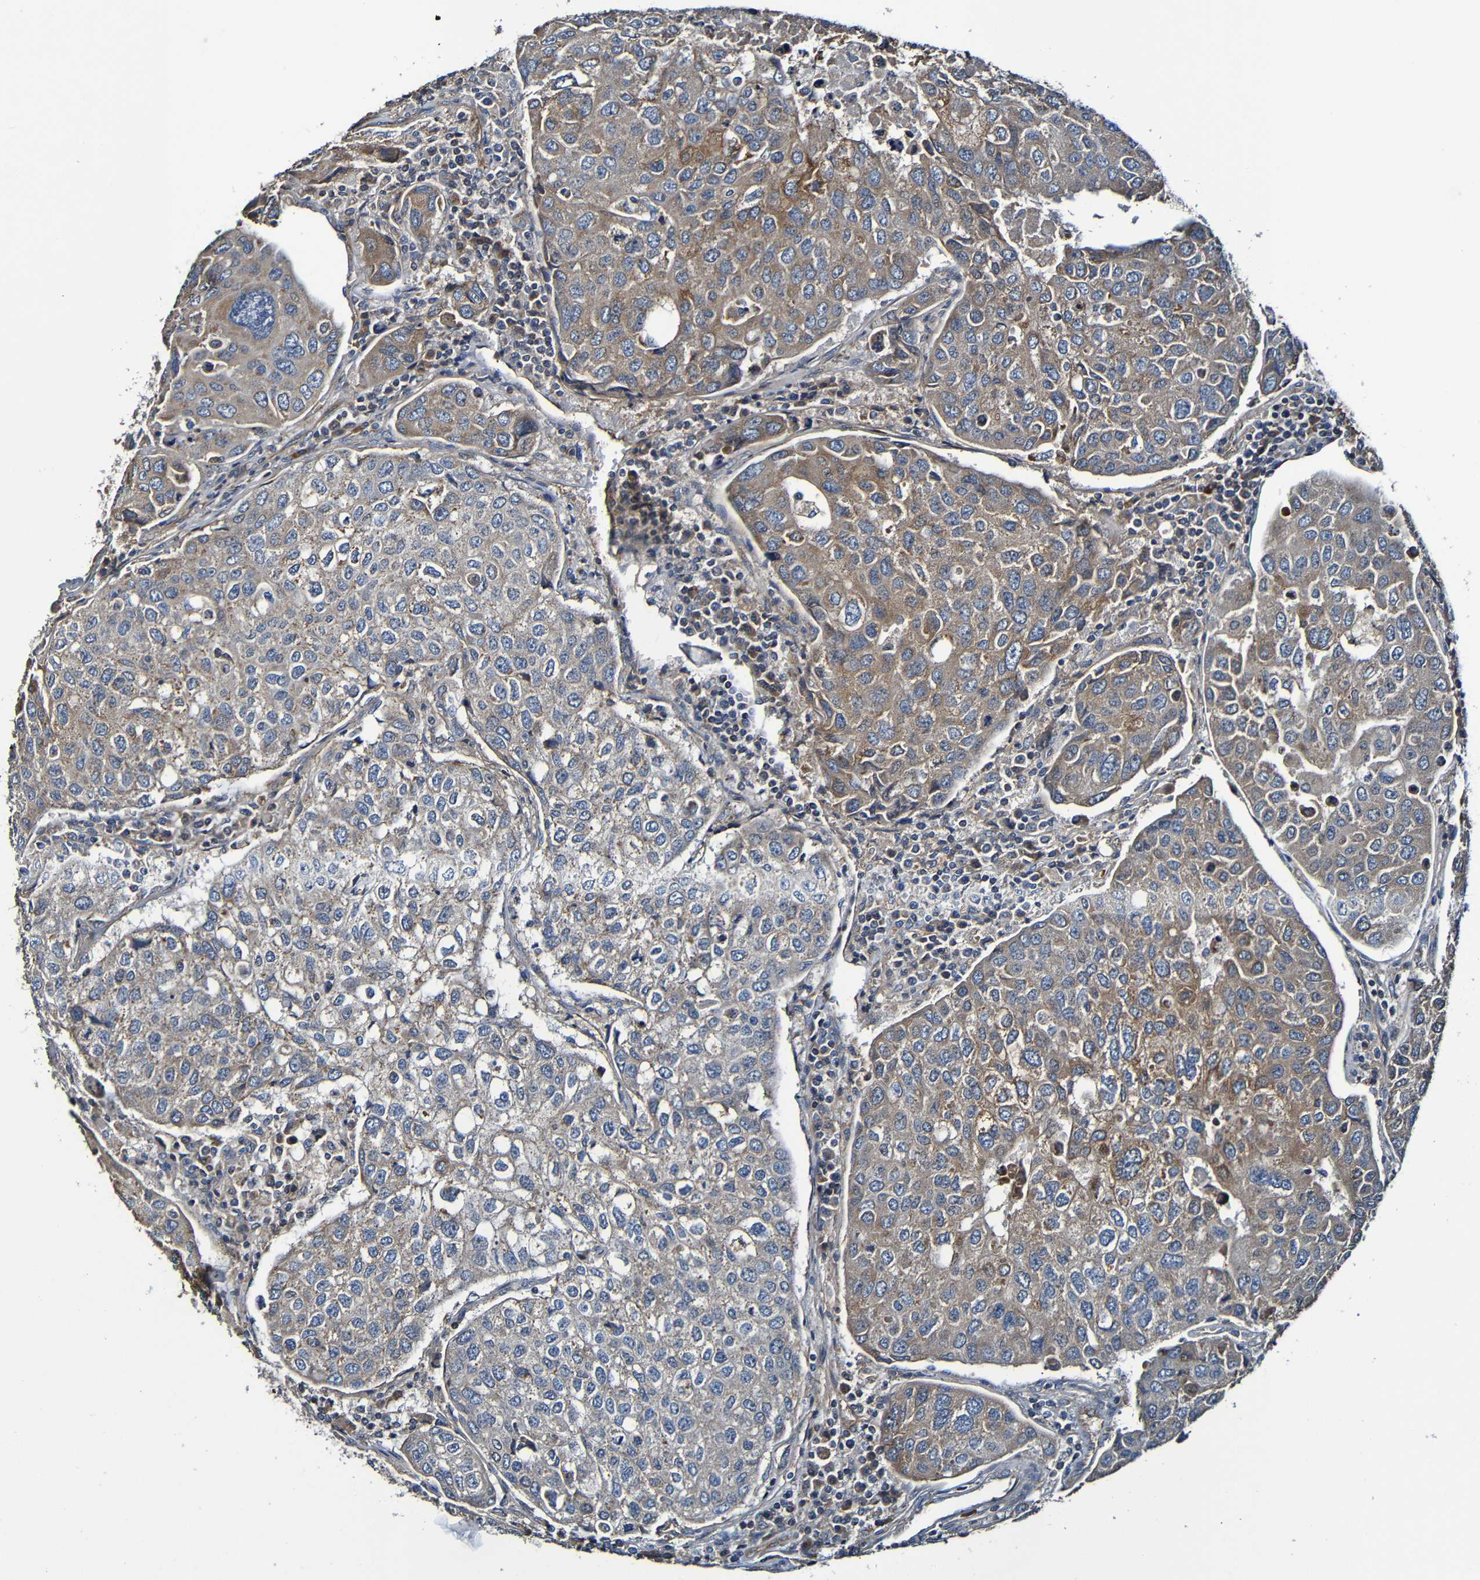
{"staining": {"intensity": "moderate", "quantity": "25%-75%", "location": "cytoplasmic/membranous"}, "tissue": "urothelial cancer", "cell_type": "Tumor cells", "image_type": "cancer", "snomed": [{"axis": "morphology", "description": "Urothelial carcinoma, High grade"}, {"axis": "topography", "description": "Lymph node"}, {"axis": "topography", "description": "Urinary bladder"}], "caption": "A micrograph showing moderate cytoplasmic/membranous positivity in about 25%-75% of tumor cells in urothelial cancer, as visualized by brown immunohistochemical staining.", "gene": "ADAM15", "patient": {"sex": "male", "age": 51}}